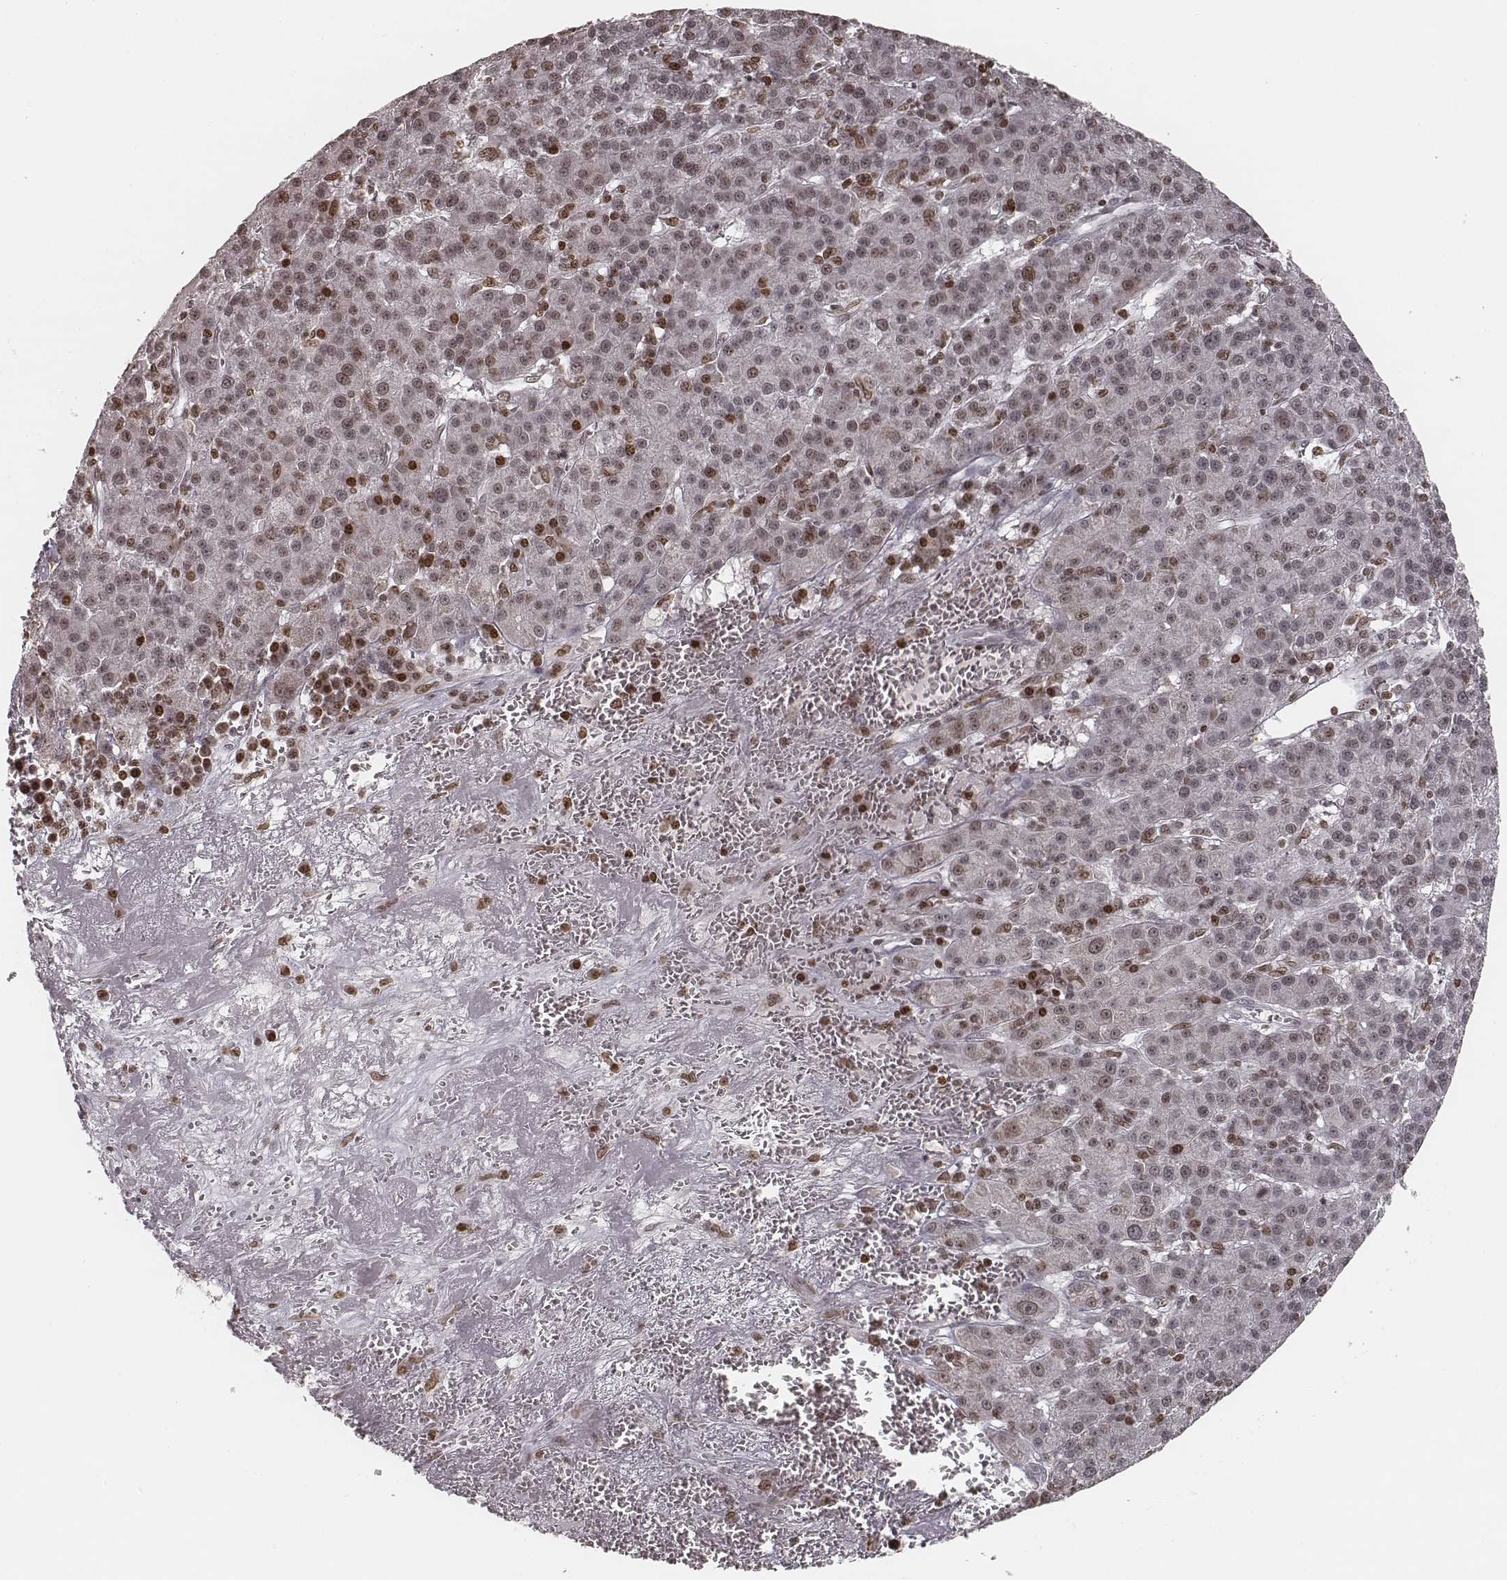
{"staining": {"intensity": "negative", "quantity": "none", "location": "none"}, "tissue": "liver cancer", "cell_type": "Tumor cells", "image_type": "cancer", "snomed": [{"axis": "morphology", "description": "Carcinoma, Hepatocellular, NOS"}, {"axis": "topography", "description": "Liver"}], "caption": "Immunohistochemistry photomicrograph of neoplastic tissue: human liver cancer stained with DAB (3,3'-diaminobenzidine) displays no significant protein expression in tumor cells.", "gene": "HMGA2", "patient": {"sex": "female", "age": 60}}